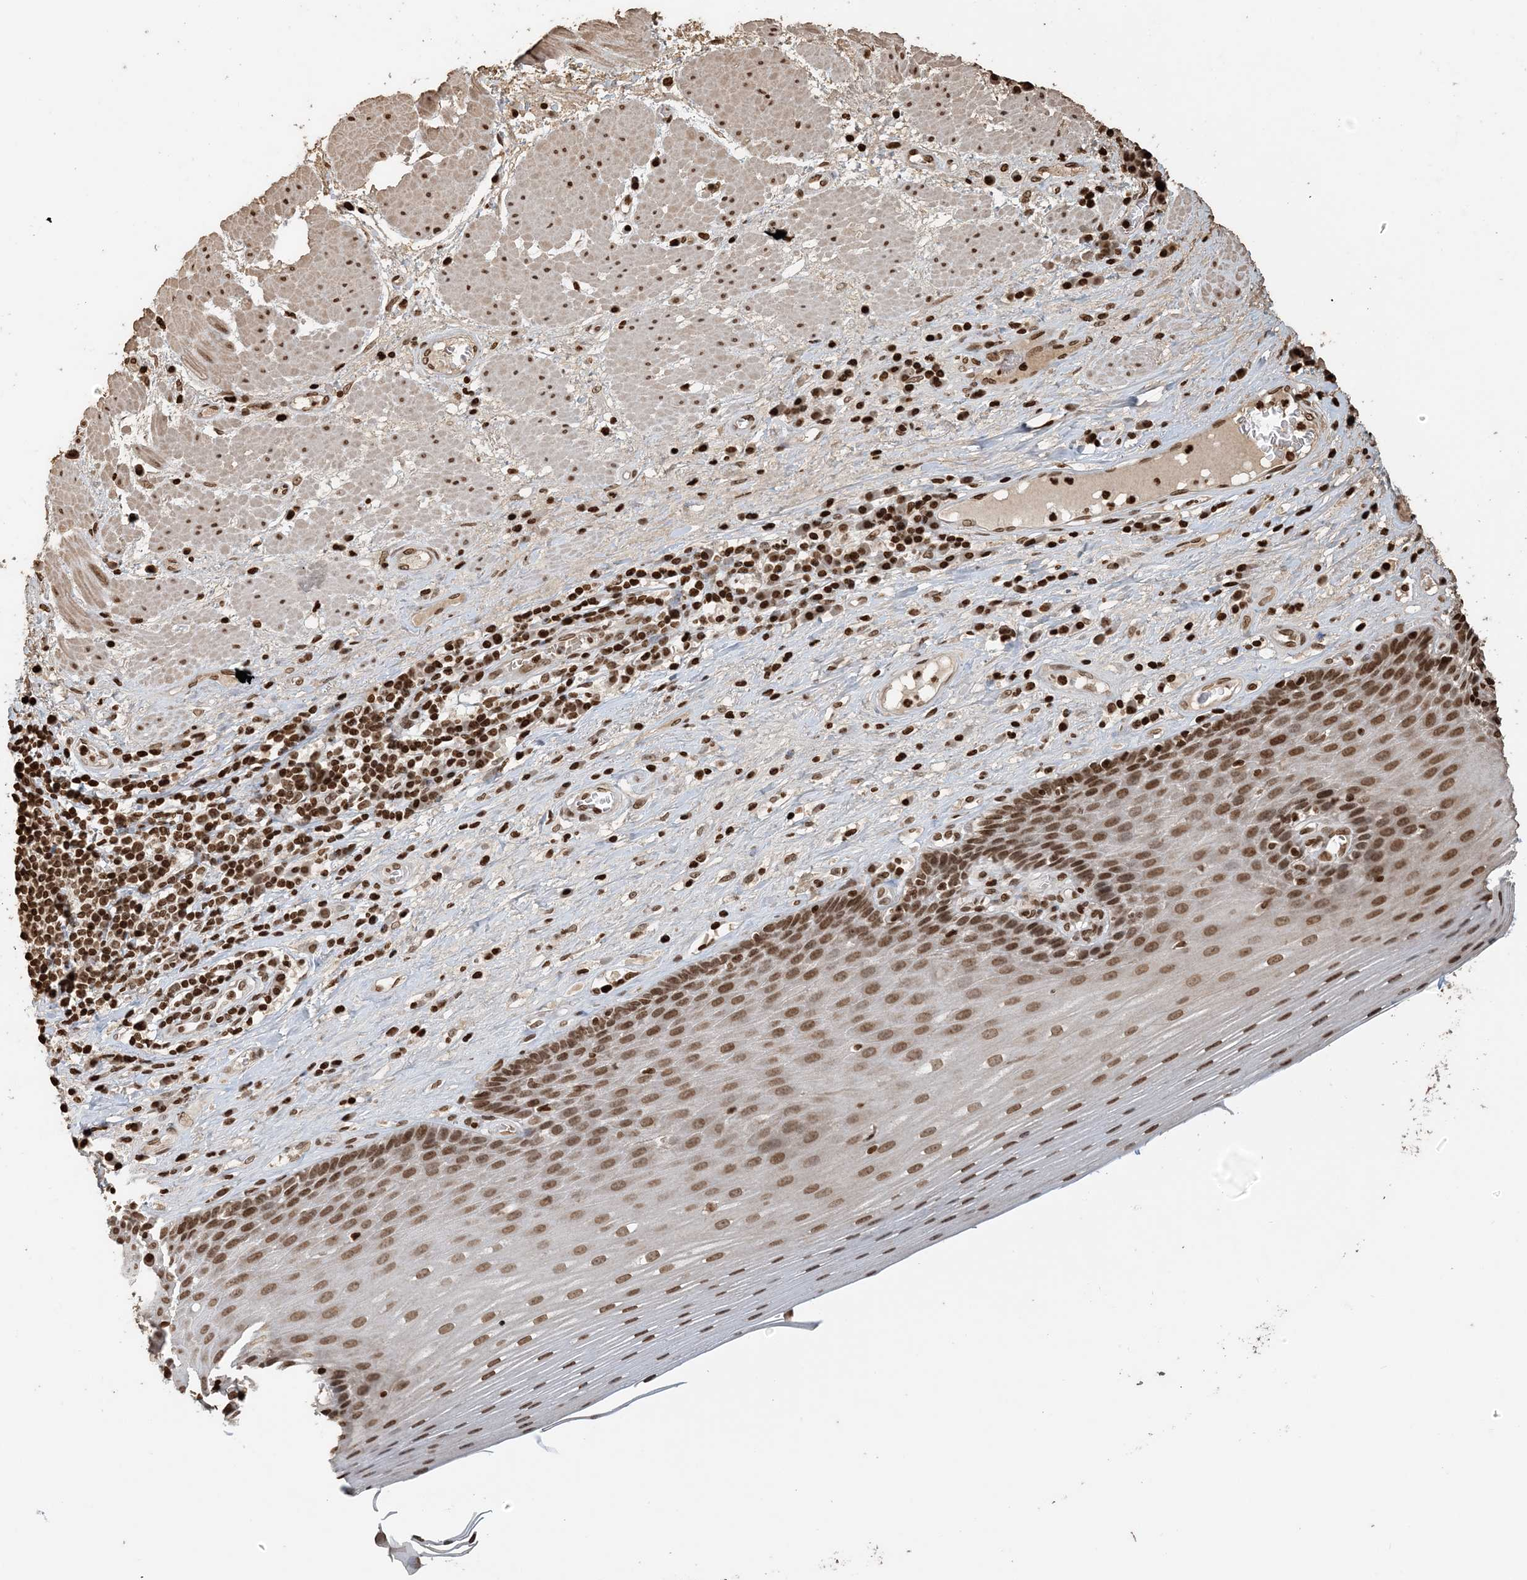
{"staining": {"intensity": "moderate", "quantity": ">75%", "location": "nuclear"}, "tissue": "esophagus", "cell_type": "Squamous epithelial cells", "image_type": "normal", "snomed": [{"axis": "morphology", "description": "Normal tissue, NOS"}, {"axis": "topography", "description": "Esophagus"}], "caption": "Immunohistochemistry (IHC) staining of unremarkable esophagus, which displays medium levels of moderate nuclear expression in approximately >75% of squamous epithelial cells indicating moderate nuclear protein positivity. The staining was performed using DAB (brown) for protein detection and nuclei were counterstained in hematoxylin (blue).", "gene": "H3", "patient": {"sex": "male", "age": 62}}